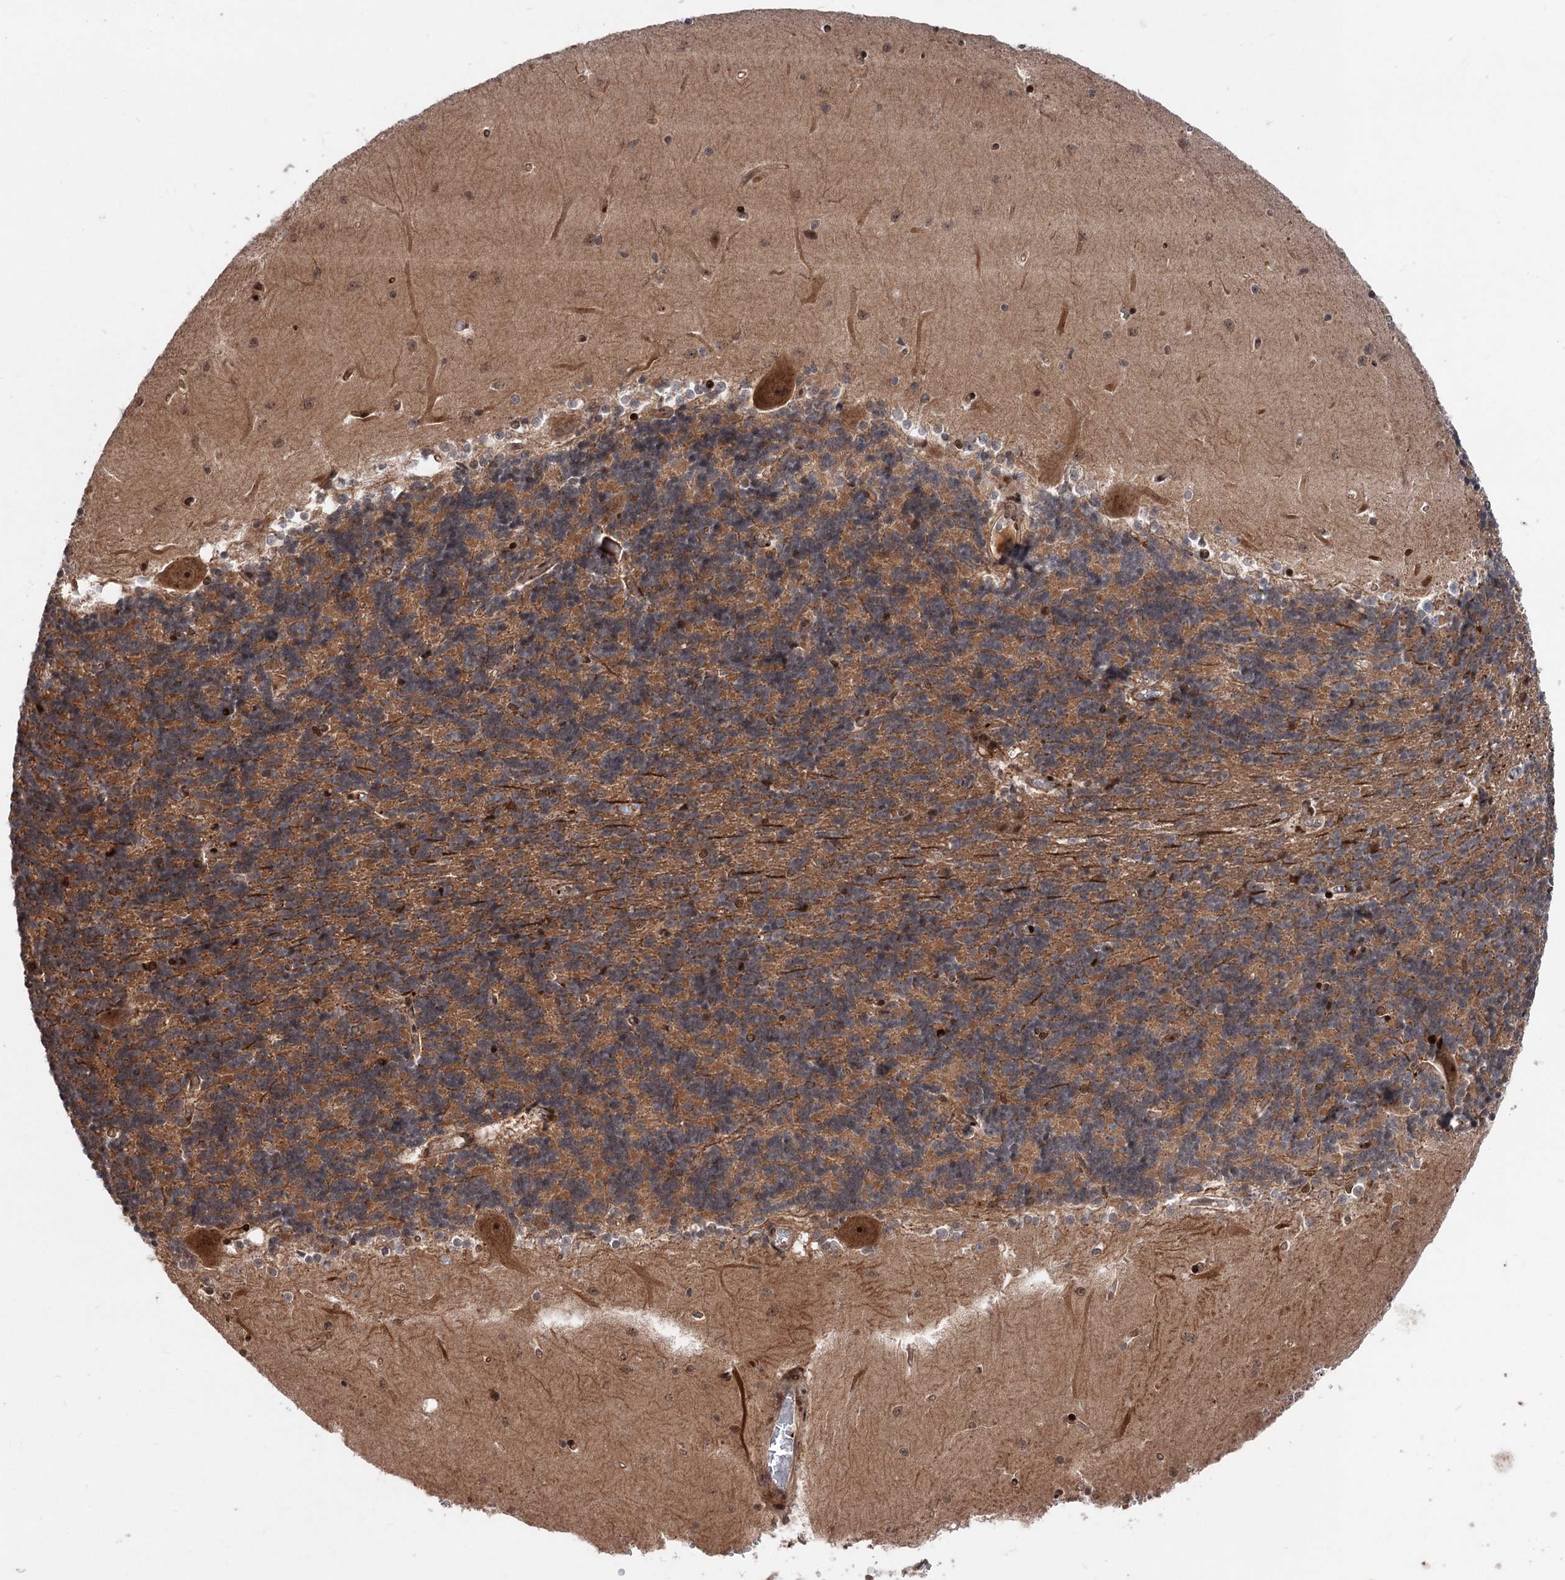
{"staining": {"intensity": "moderate", "quantity": "25%-75%", "location": "cytoplasmic/membranous"}, "tissue": "cerebellum", "cell_type": "Cells in granular layer", "image_type": "normal", "snomed": [{"axis": "morphology", "description": "Normal tissue, NOS"}, {"axis": "topography", "description": "Cerebellum"}], "caption": "The immunohistochemical stain highlights moderate cytoplasmic/membranous staining in cells in granular layer of benign cerebellum.", "gene": "MAML1", "patient": {"sex": "male", "age": 37}}